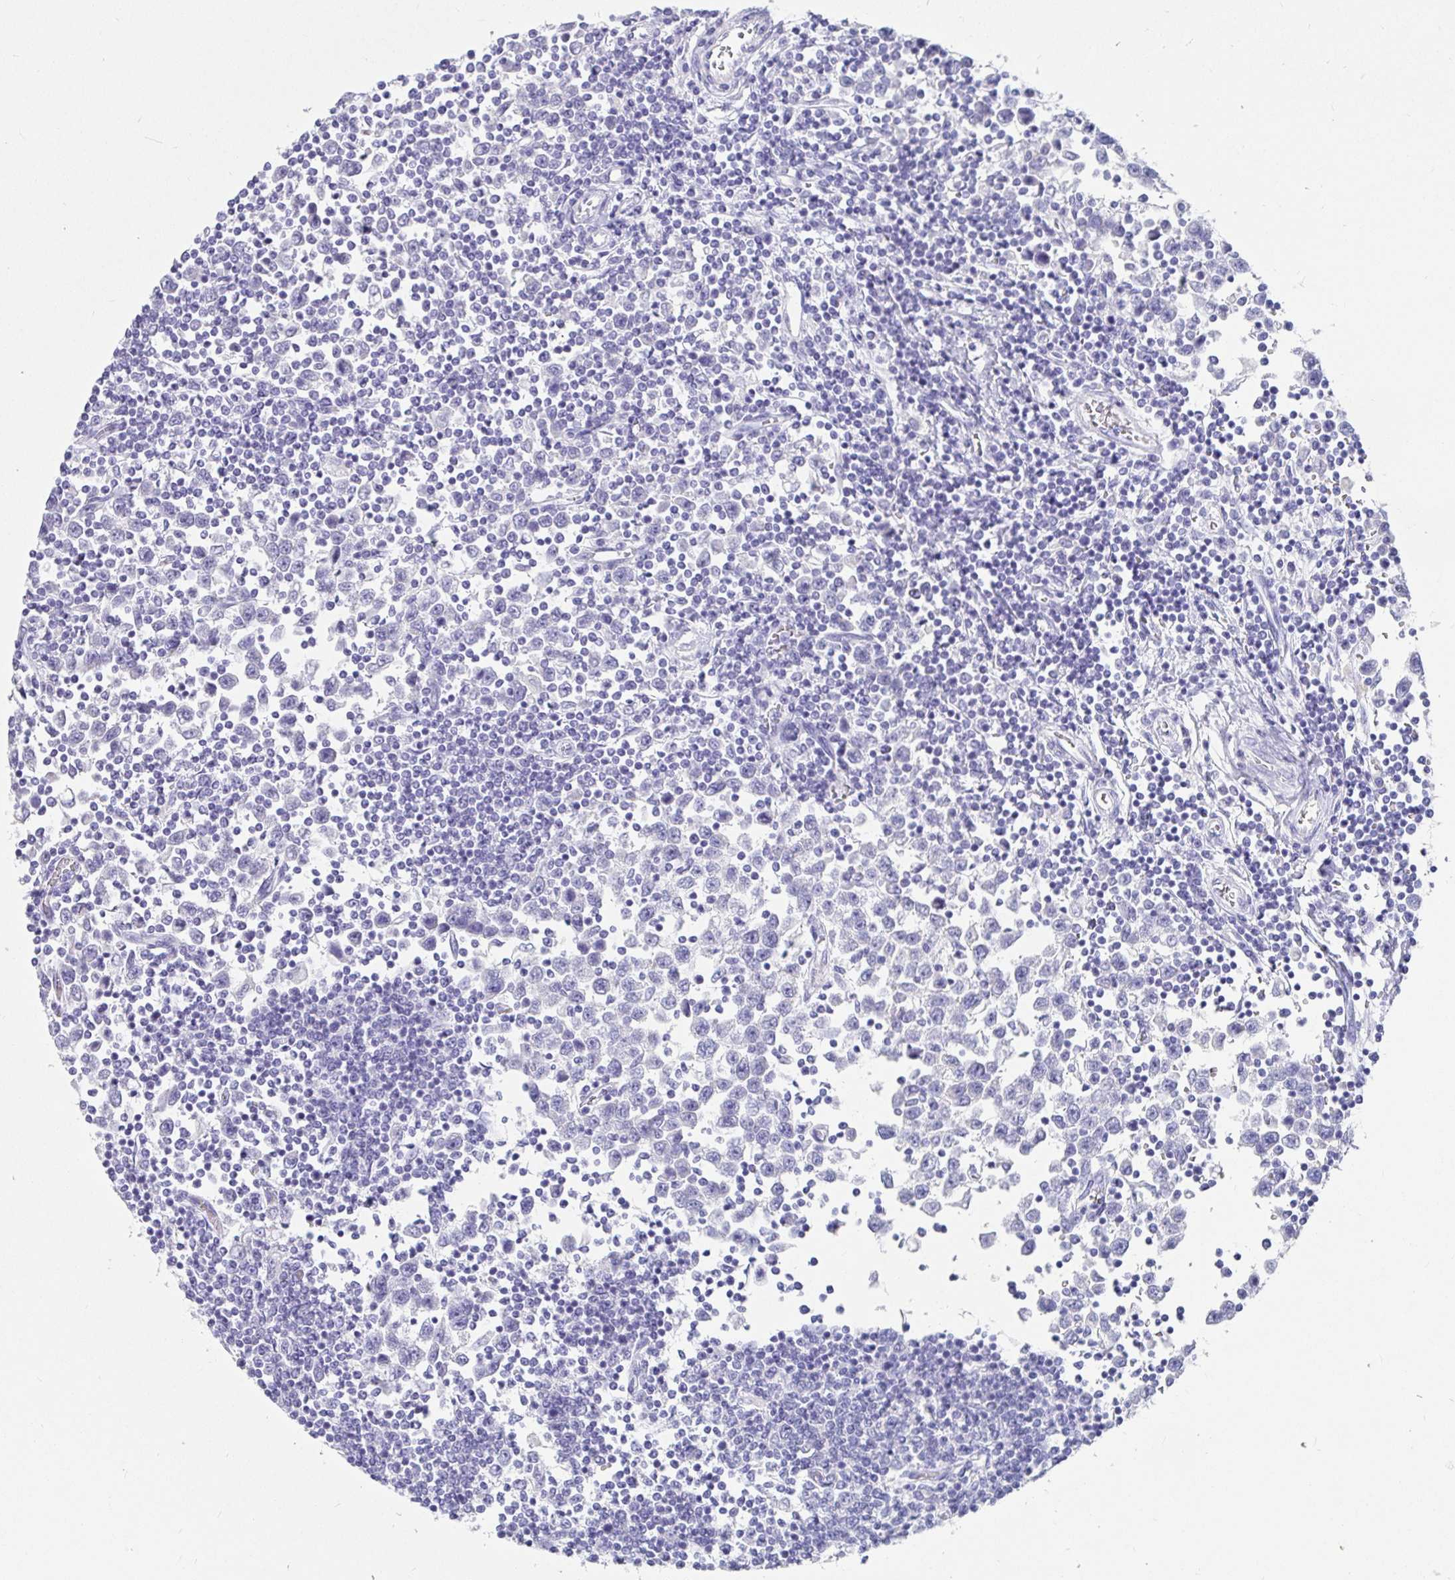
{"staining": {"intensity": "negative", "quantity": "none", "location": "none"}, "tissue": "testis cancer", "cell_type": "Tumor cells", "image_type": "cancer", "snomed": [{"axis": "morphology", "description": "Seminoma, NOS"}, {"axis": "topography", "description": "Testis"}], "caption": "Immunohistochemistry (IHC) image of neoplastic tissue: testis cancer stained with DAB shows no significant protein expression in tumor cells.", "gene": "ZPBP2", "patient": {"sex": "male", "age": 34}}